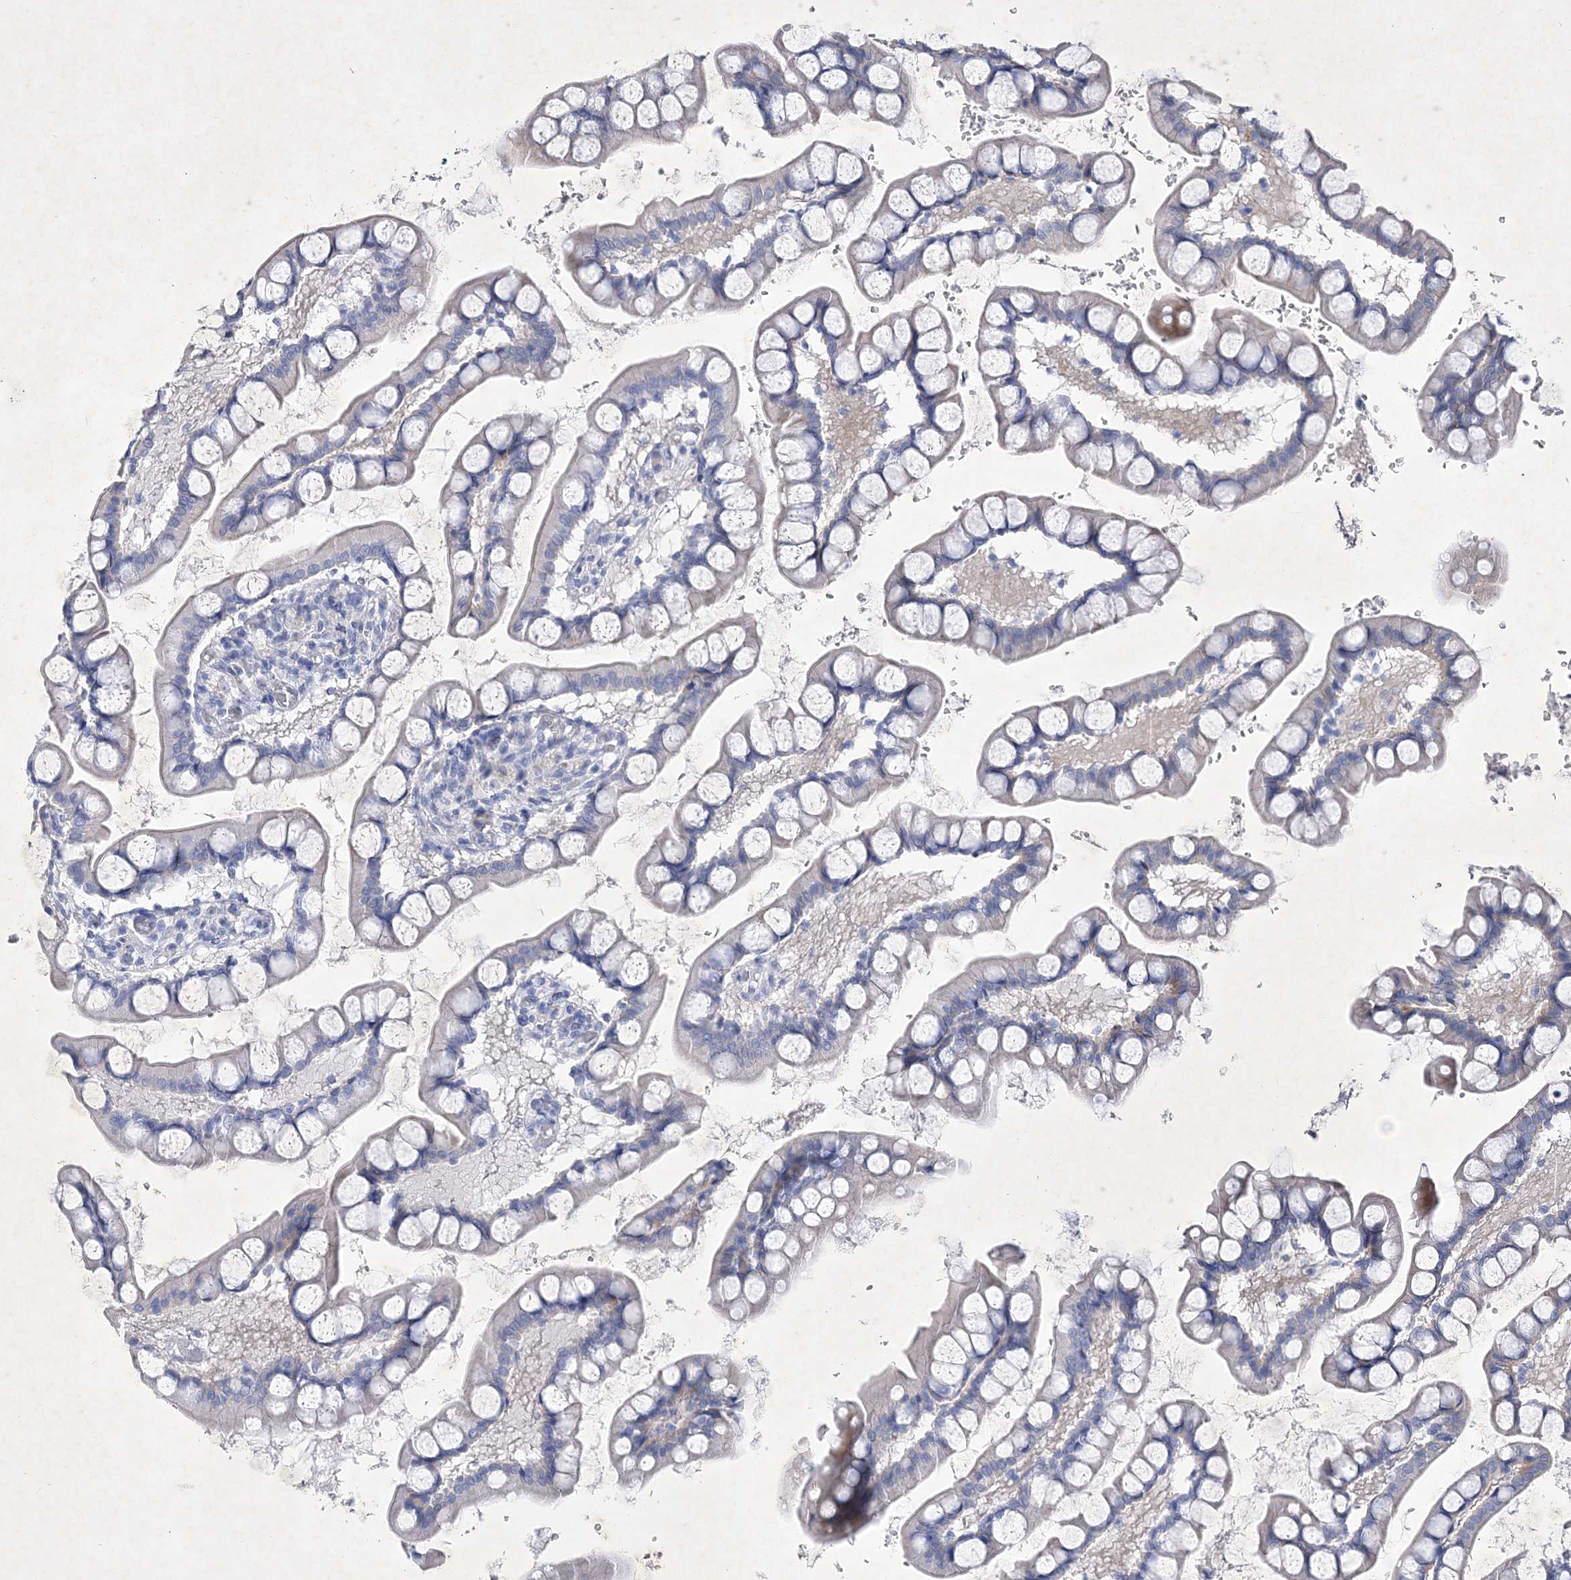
{"staining": {"intensity": "negative", "quantity": "none", "location": "none"}, "tissue": "small intestine", "cell_type": "Glandular cells", "image_type": "normal", "snomed": [{"axis": "morphology", "description": "Normal tissue, NOS"}, {"axis": "topography", "description": "Small intestine"}], "caption": "High power microscopy histopathology image of an IHC photomicrograph of benign small intestine, revealing no significant expression in glandular cells.", "gene": "GPN1", "patient": {"sex": "male", "age": 52}}